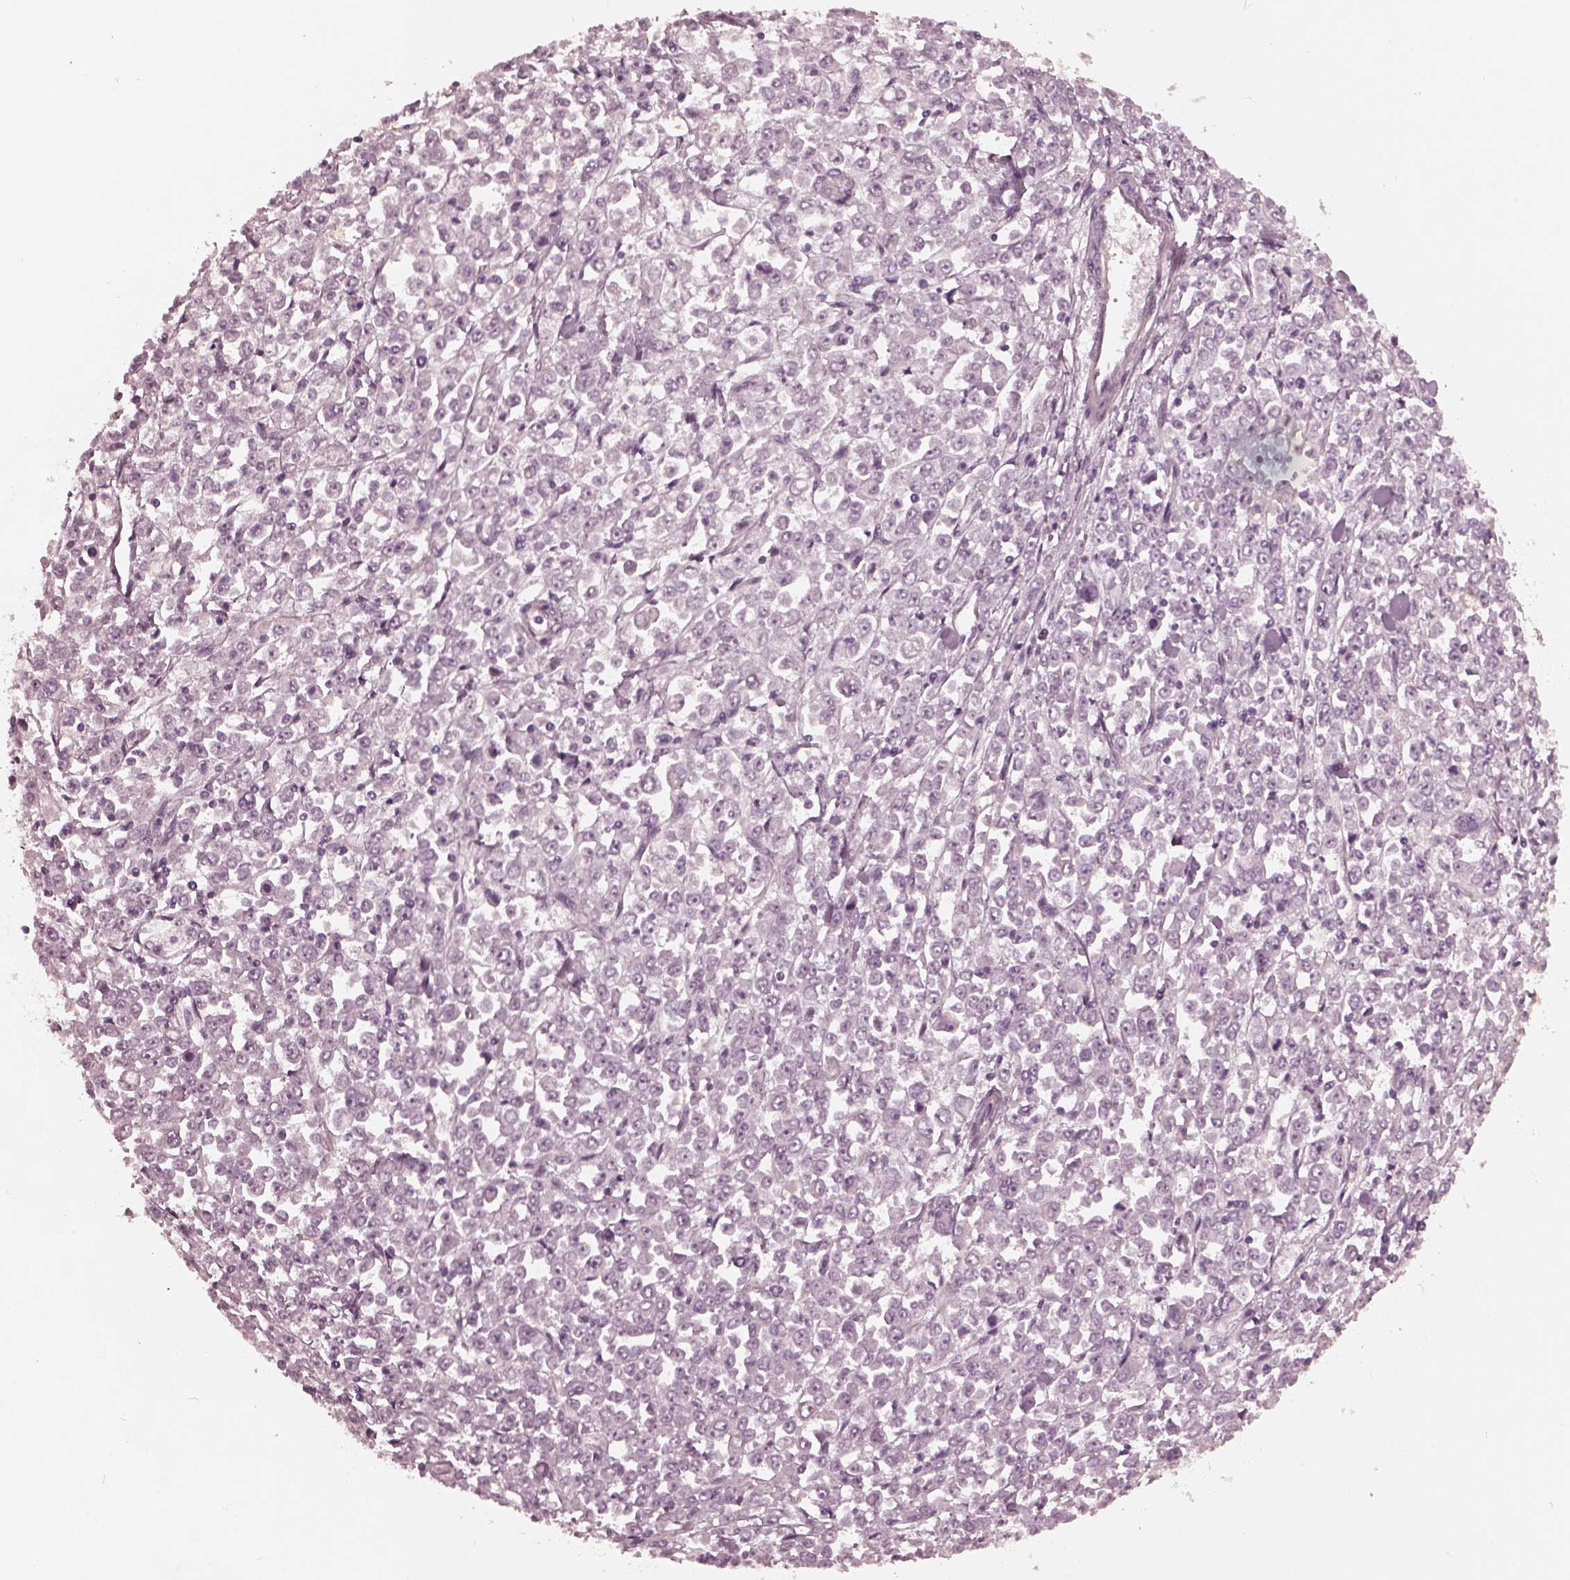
{"staining": {"intensity": "negative", "quantity": "none", "location": "none"}, "tissue": "stomach cancer", "cell_type": "Tumor cells", "image_type": "cancer", "snomed": [{"axis": "morphology", "description": "Adenocarcinoma, NOS"}, {"axis": "topography", "description": "Stomach, upper"}], "caption": "This is a histopathology image of immunohistochemistry (IHC) staining of stomach cancer, which shows no staining in tumor cells.", "gene": "KIF6", "patient": {"sex": "male", "age": 70}}